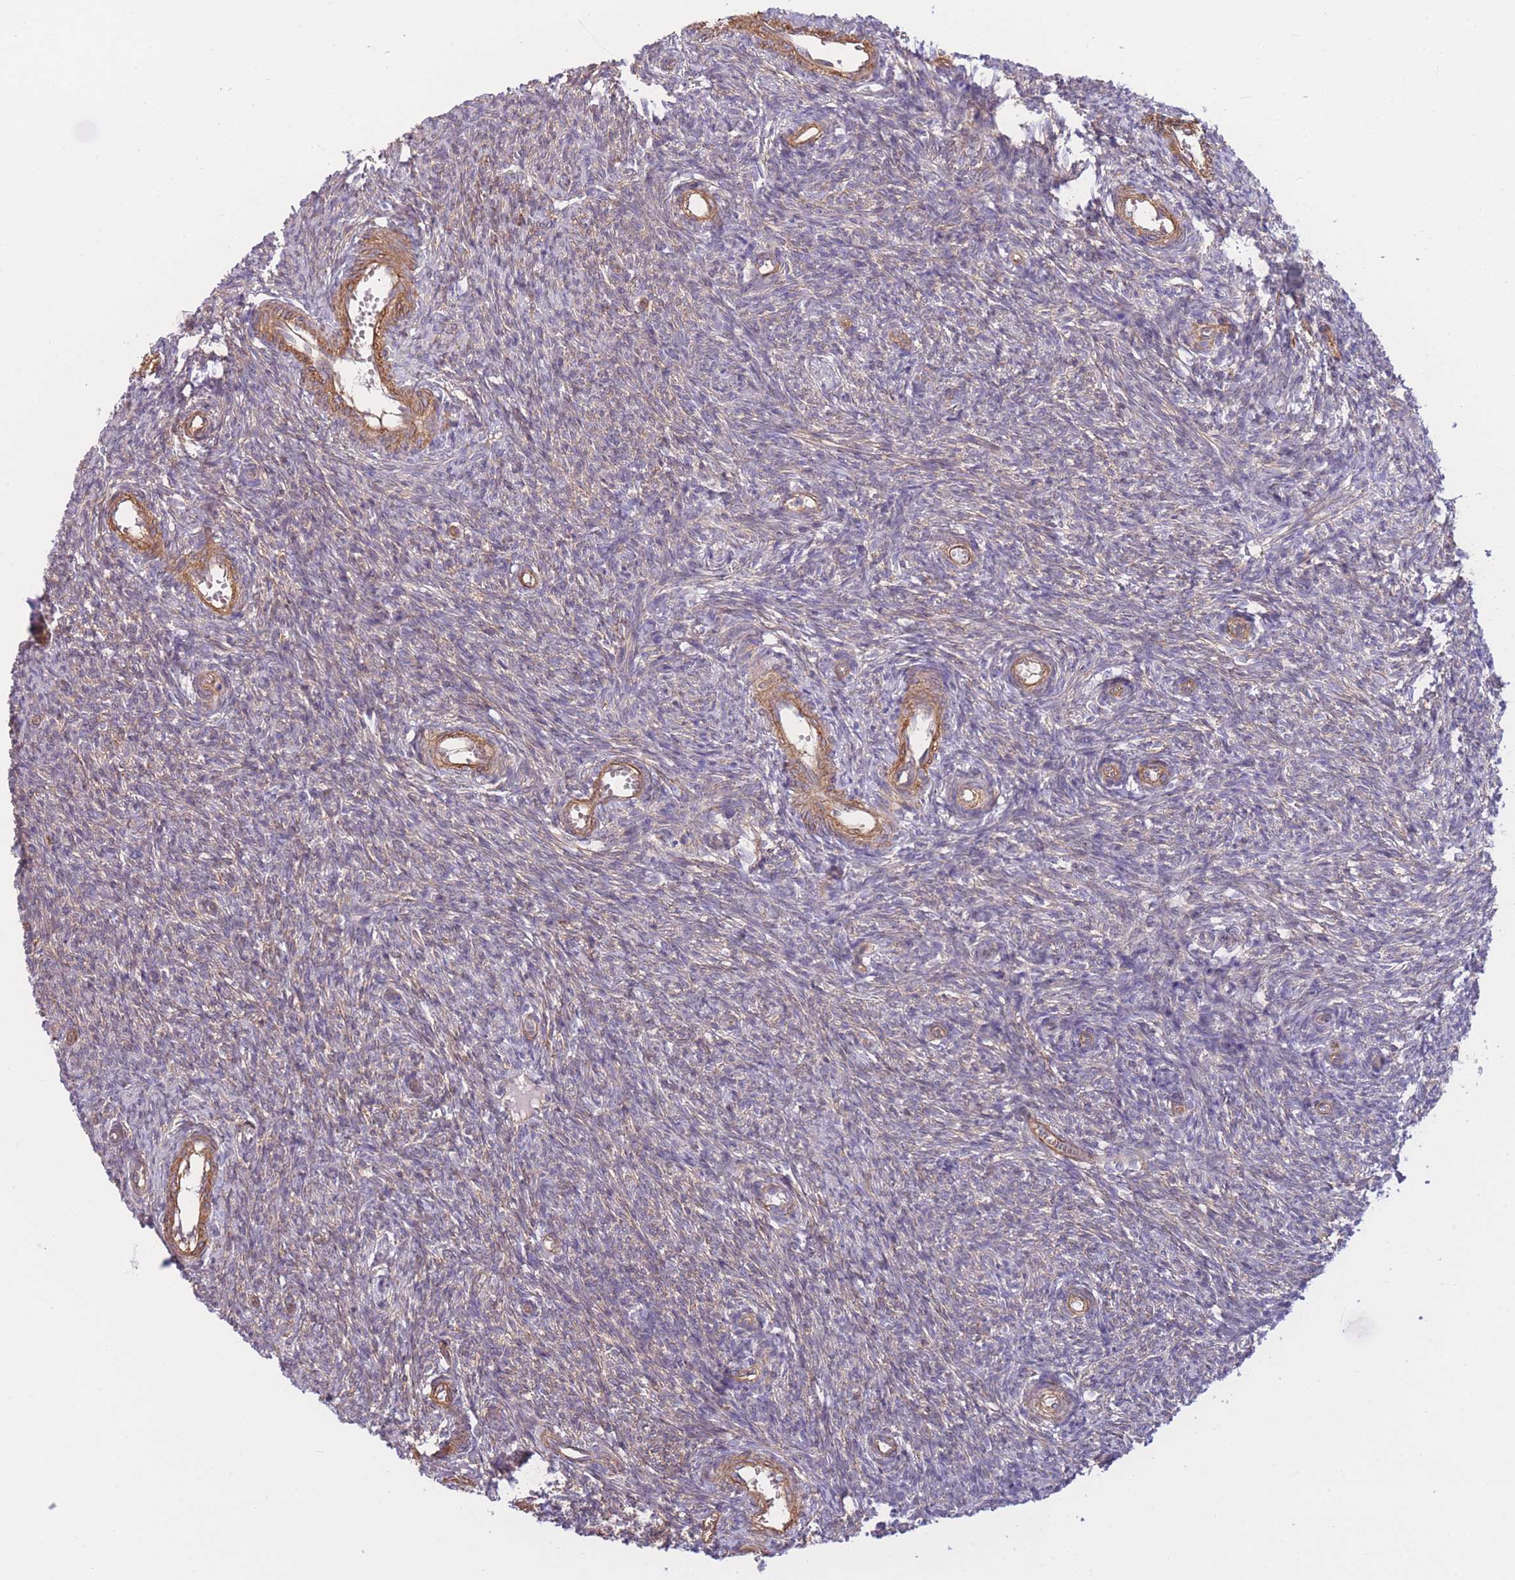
{"staining": {"intensity": "weak", "quantity": "25%-75%", "location": "cytoplasmic/membranous"}, "tissue": "ovary", "cell_type": "Ovarian stroma cells", "image_type": "normal", "snomed": [{"axis": "morphology", "description": "Normal tissue, NOS"}, {"axis": "topography", "description": "Ovary"}], "caption": "High-power microscopy captured an immunohistochemistry (IHC) image of normal ovary, revealing weak cytoplasmic/membranous positivity in about 25%-75% of ovarian stroma cells. Using DAB (brown) and hematoxylin (blue) stains, captured at high magnification using brightfield microscopy.", "gene": "CDC25B", "patient": {"sex": "female", "age": 44}}